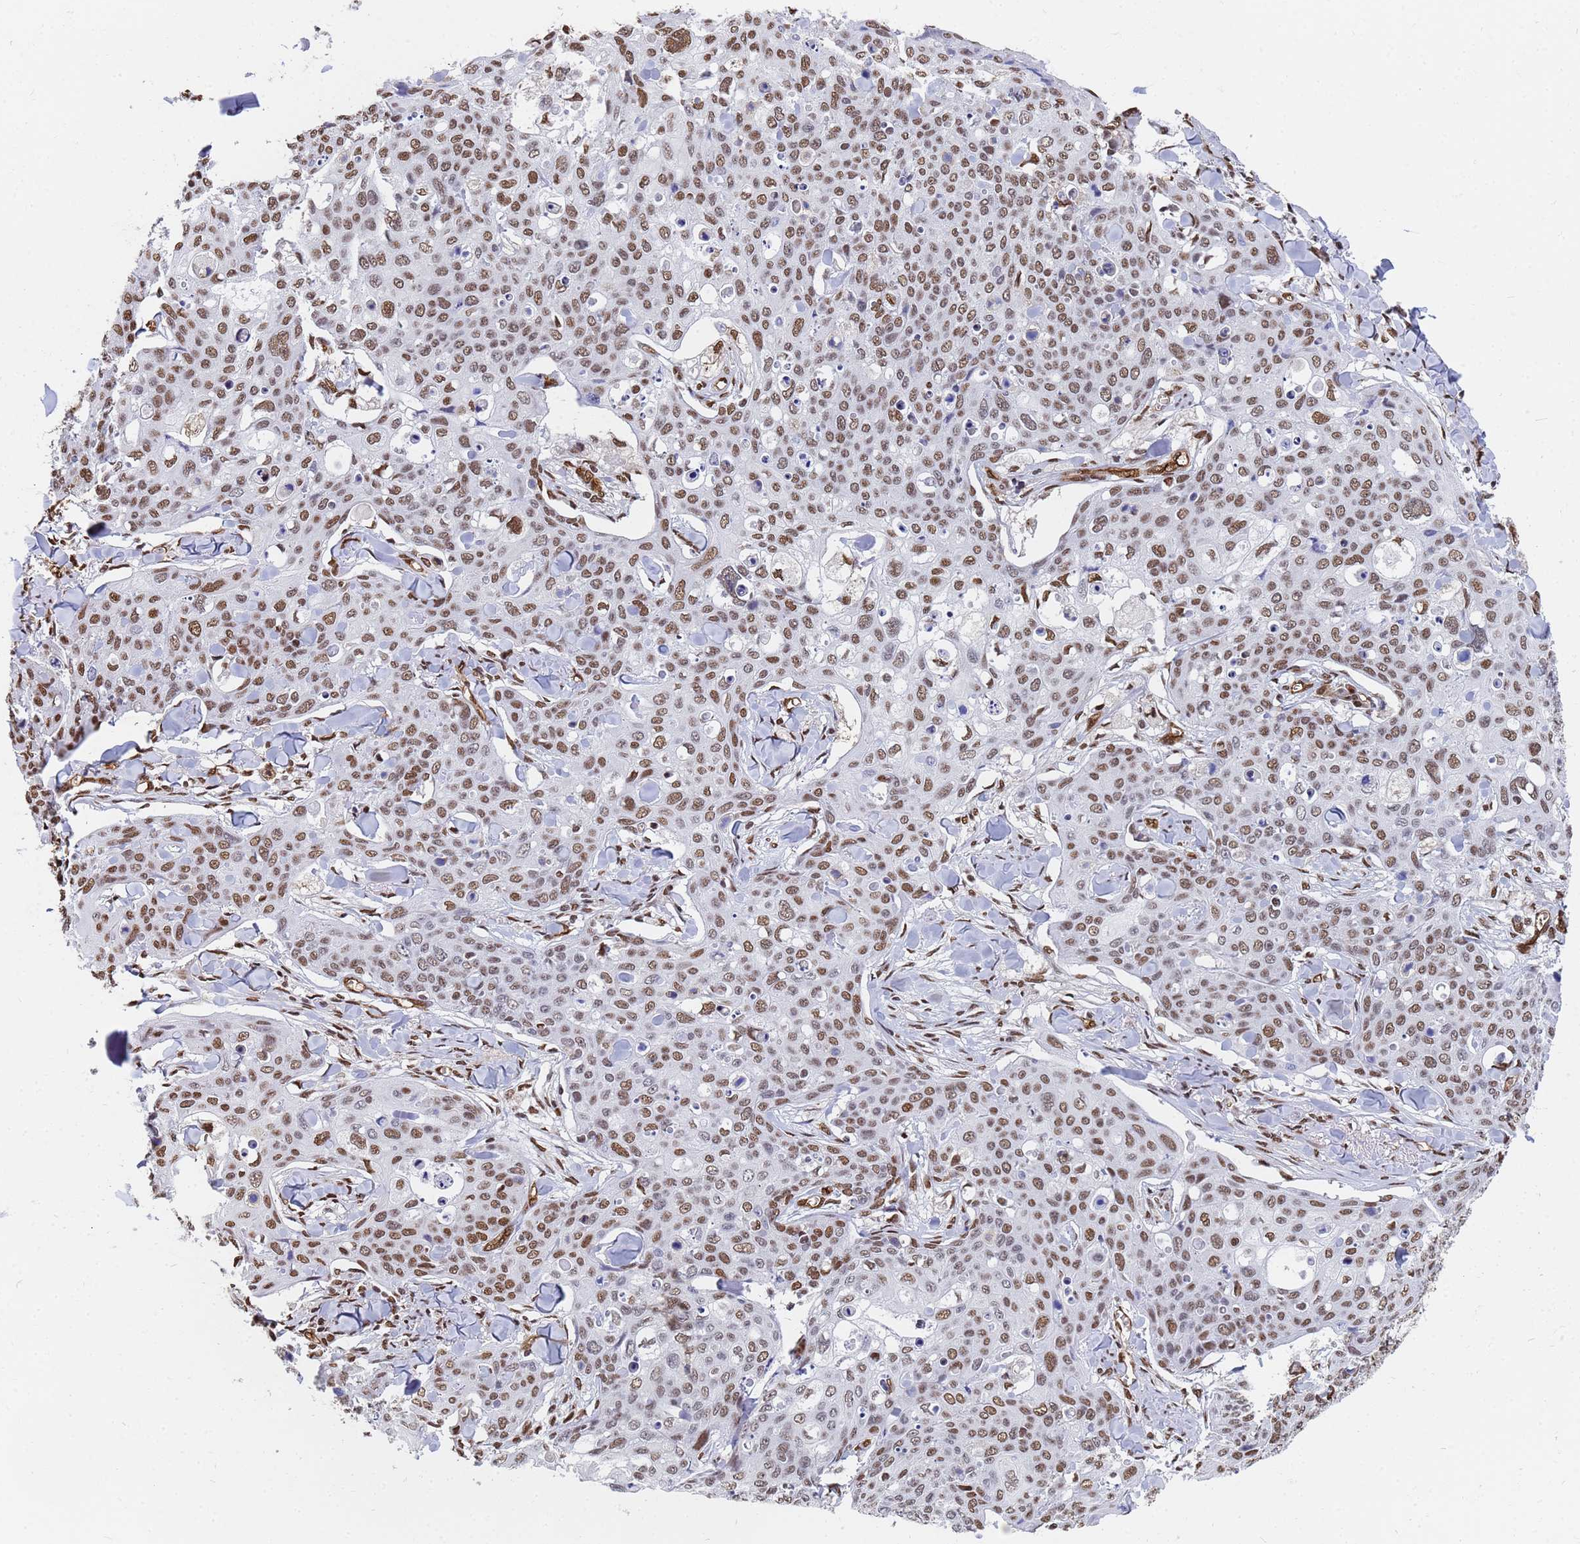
{"staining": {"intensity": "moderate", "quantity": "25%-75%", "location": "nuclear"}, "tissue": "skin cancer", "cell_type": "Tumor cells", "image_type": "cancer", "snomed": [{"axis": "morphology", "description": "Squamous cell carcinoma, NOS"}, {"axis": "topography", "description": "Skin"}, {"axis": "topography", "description": "Vulva"}], "caption": "This histopathology image exhibits skin squamous cell carcinoma stained with immunohistochemistry (IHC) to label a protein in brown. The nuclear of tumor cells show moderate positivity for the protein. Nuclei are counter-stained blue.", "gene": "RAVER2", "patient": {"sex": "female", "age": 85}}